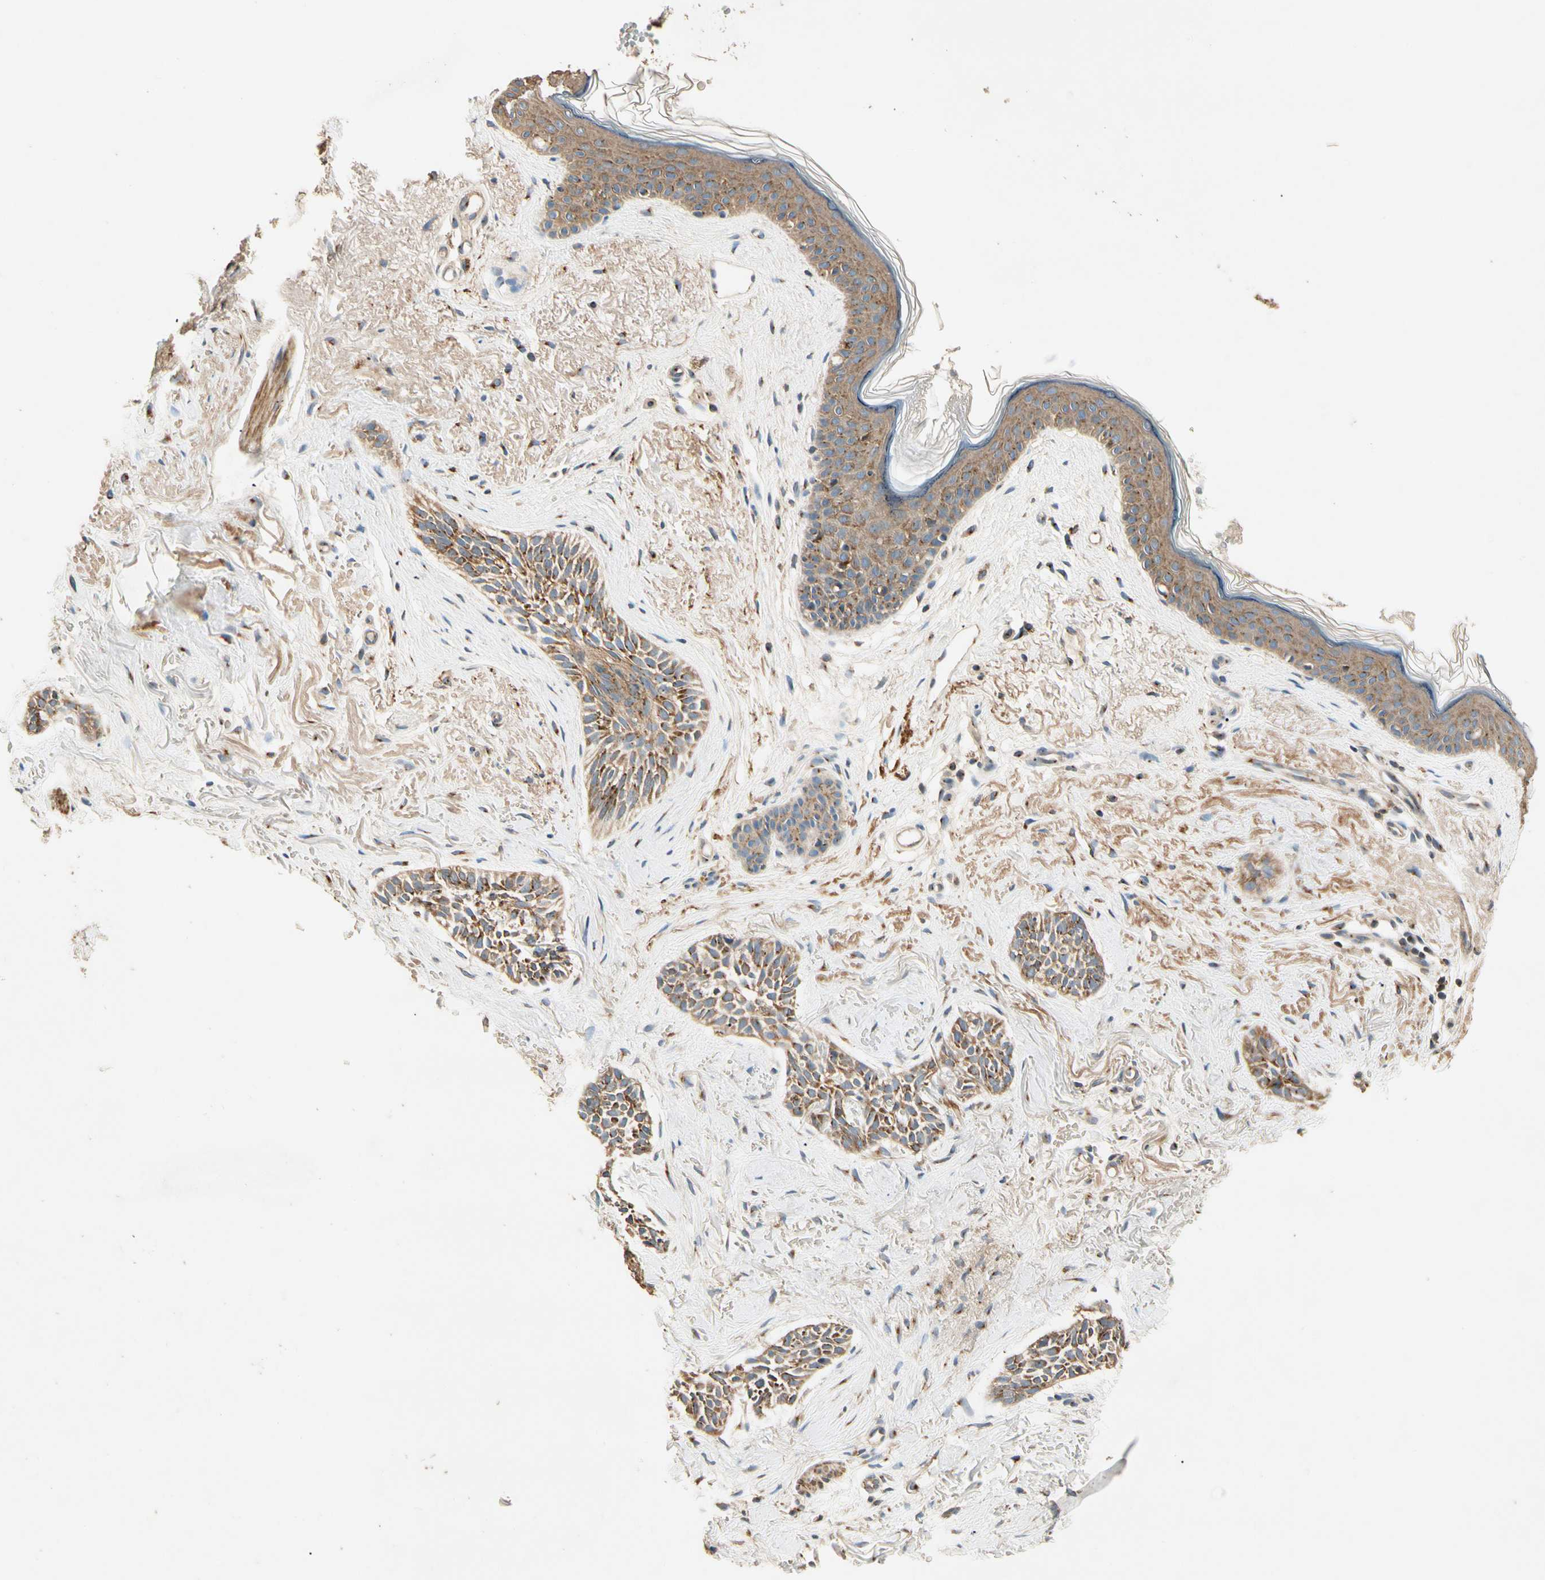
{"staining": {"intensity": "moderate", "quantity": ">75%", "location": "cytoplasmic/membranous"}, "tissue": "skin cancer", "cell_type": "Tumor cells", "image_type": "cancer", "snomed": [{"axis": "morphology", "description": "Normal tissue, NOS"}, {"axis": "morphology", "description": "Basal cell carcinoma"}, {"axis": "topography", "description": "Skin"}], "caption": "A medium amount of moderate cytoplasmic/membranous expression is identified in approximately >75% of tumor cells in skin basal cell carcinoma tissue. (Stains: DAB in brown, nuclei in blue, Microscopy: brightfield microscopy at high magnification).", "gene": "AKAP9", "patient": {"sex": "female", "age": 84}}